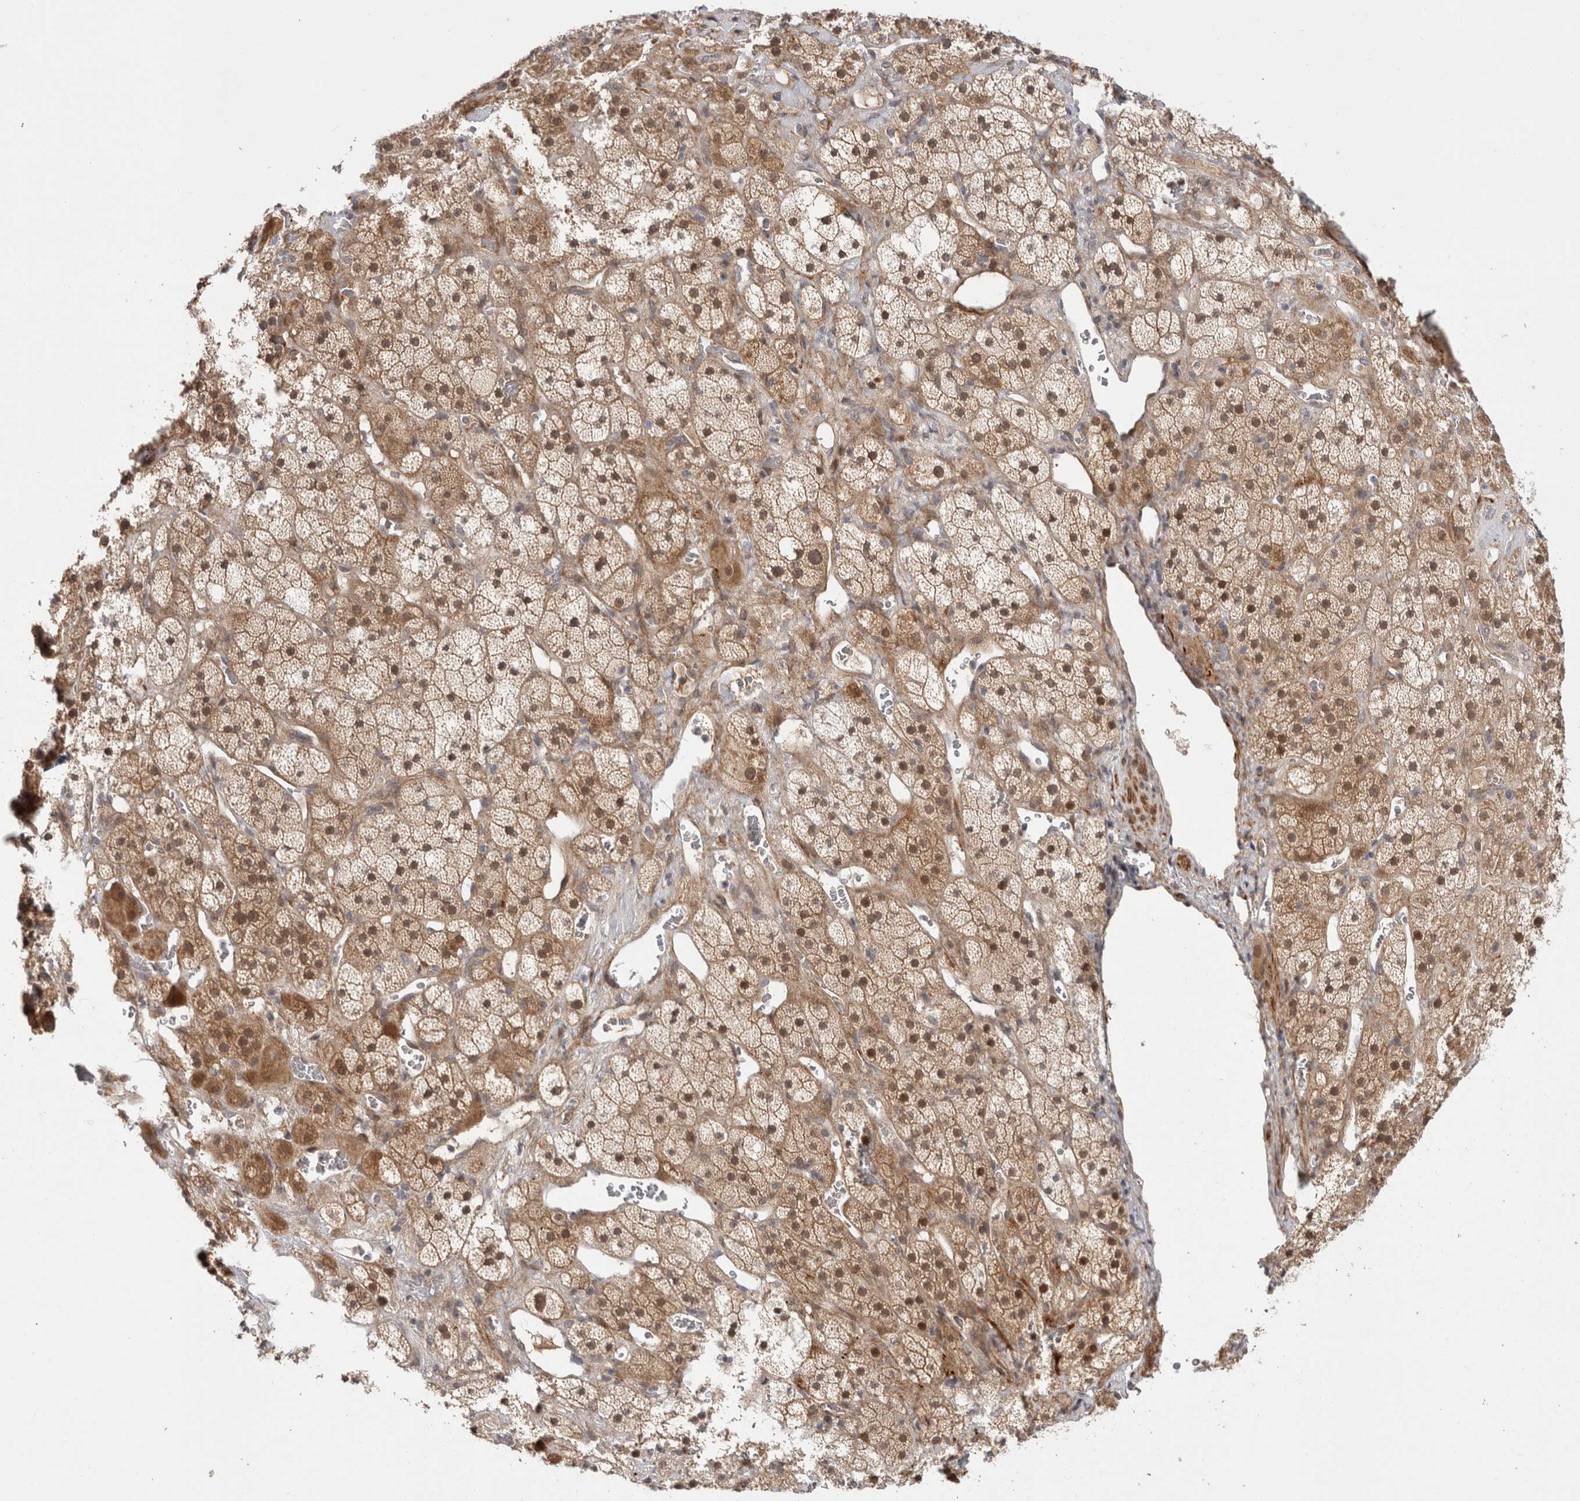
{"staining": {"intensity": "moderate", "quantity": ">75%", "location": "cytoplasmic/membranous,nuclear"}, "tissue": "adrenal gland", "cell_type": "Glandular cells", "image_type": "normal", "snomed": [{"axis": "morphology", "description": "Normal tissue, NOS"}, {"axis": "topography", "description": "Adrenal gland"}], "caption": "Protein staining of normal adrenal gland reveals moderate cytoplasmic/membranous,nuclear positivity in approximately >75% of glandular cells. The staining is performed using DAB brown chromogen to label protein expression. The nuclei are counter-stained blue using hematoxylin.", "gene": "ZNF318", "patient": {"sex": "male", "age": 57}}